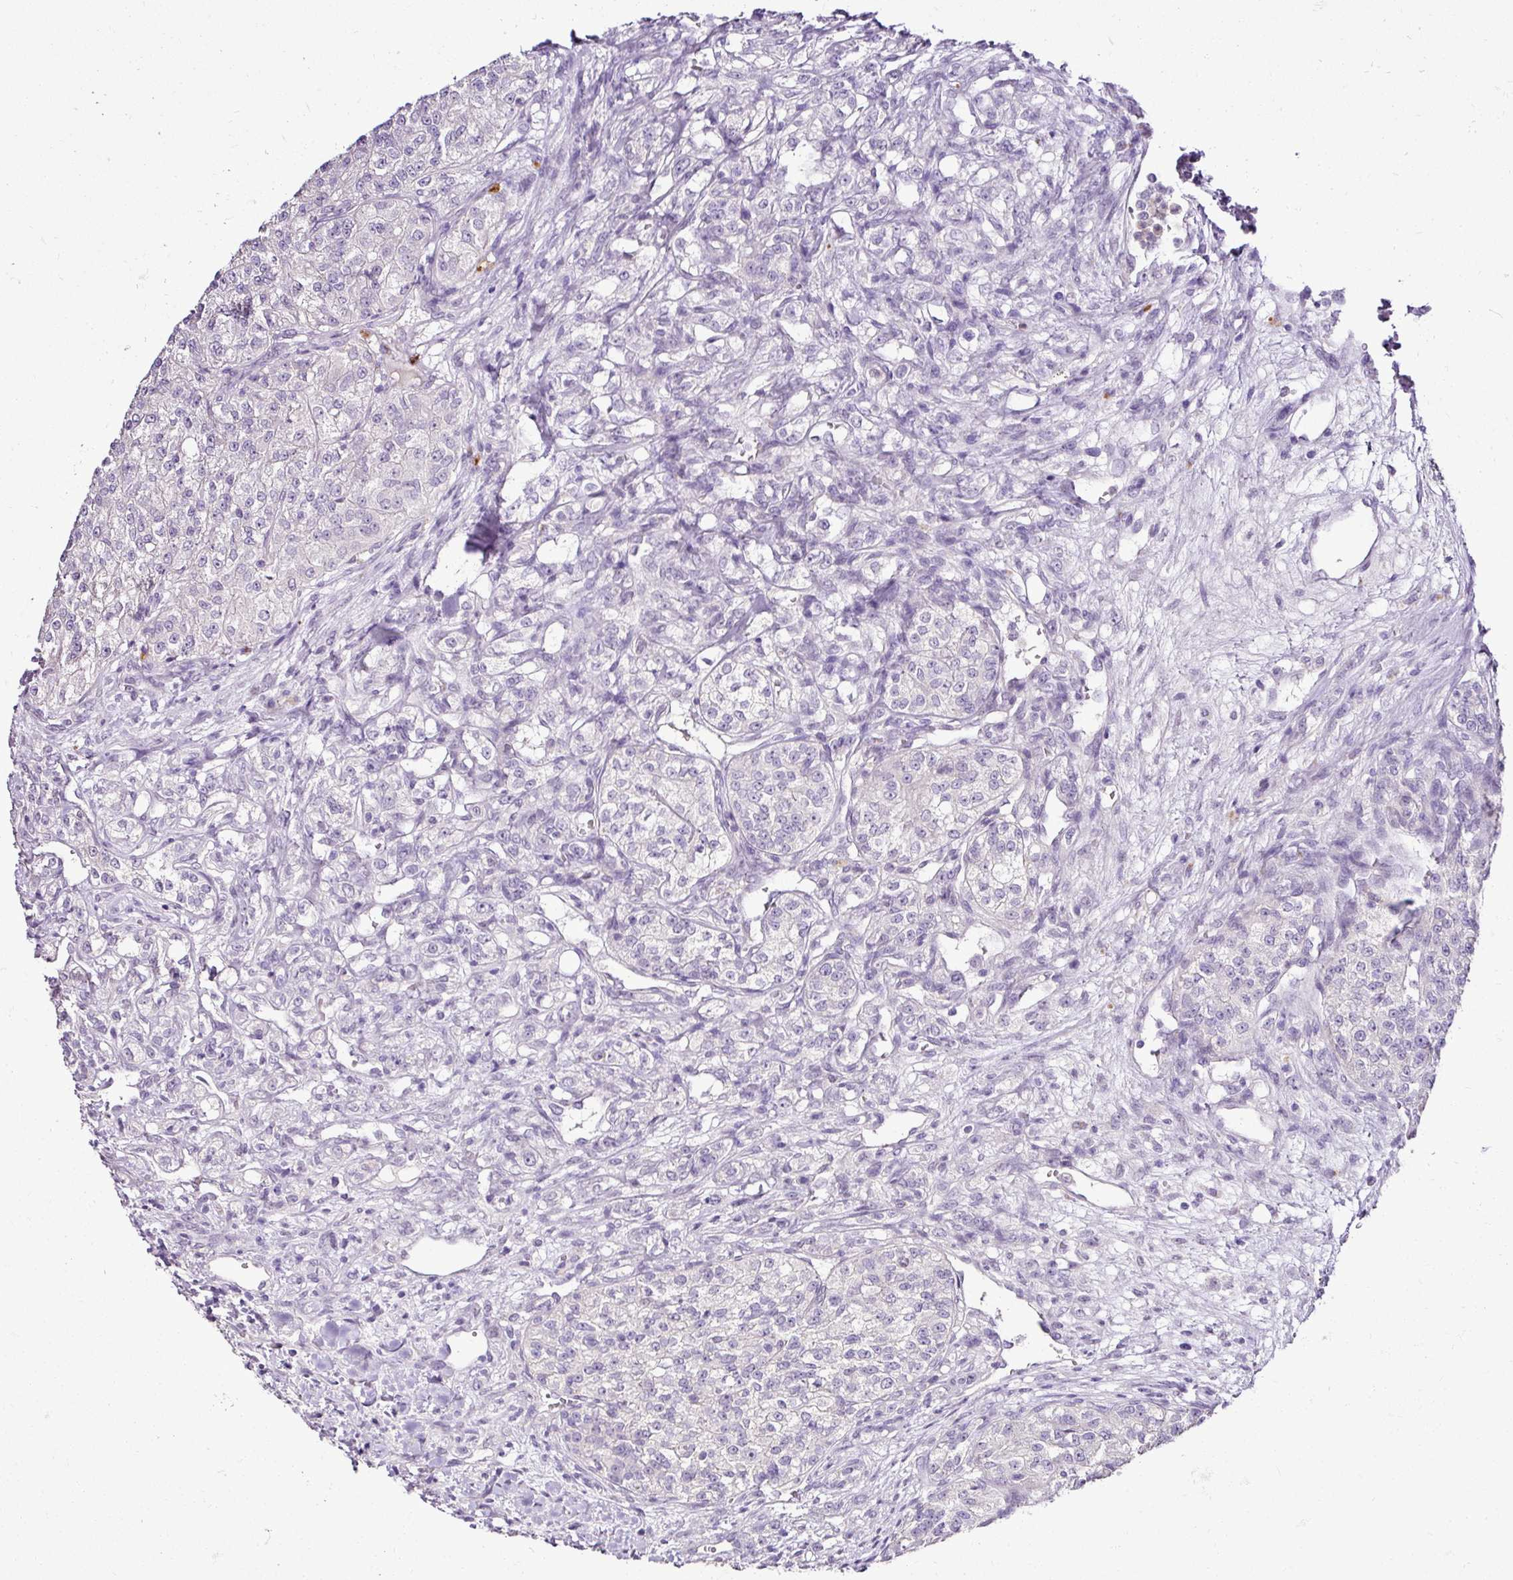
{"staining": {"intensity": "negative", "quantity": "none", "location": "none"}, "tissue": "renal cancer", "cell_type": "Tumor cells", "image_type": "cancer", "snomed": [{"axis": "morphology", "description": "Adenocarcinoma, NOS"}, {"axis": "topography", "description": "Kidney"}], "caption": "Renal cancer stained for a protein using immunohistochemistry demonstrates no staining tumor cells.", "gene": "ESR1", "patient": {"sex": "female", "age": 63}}